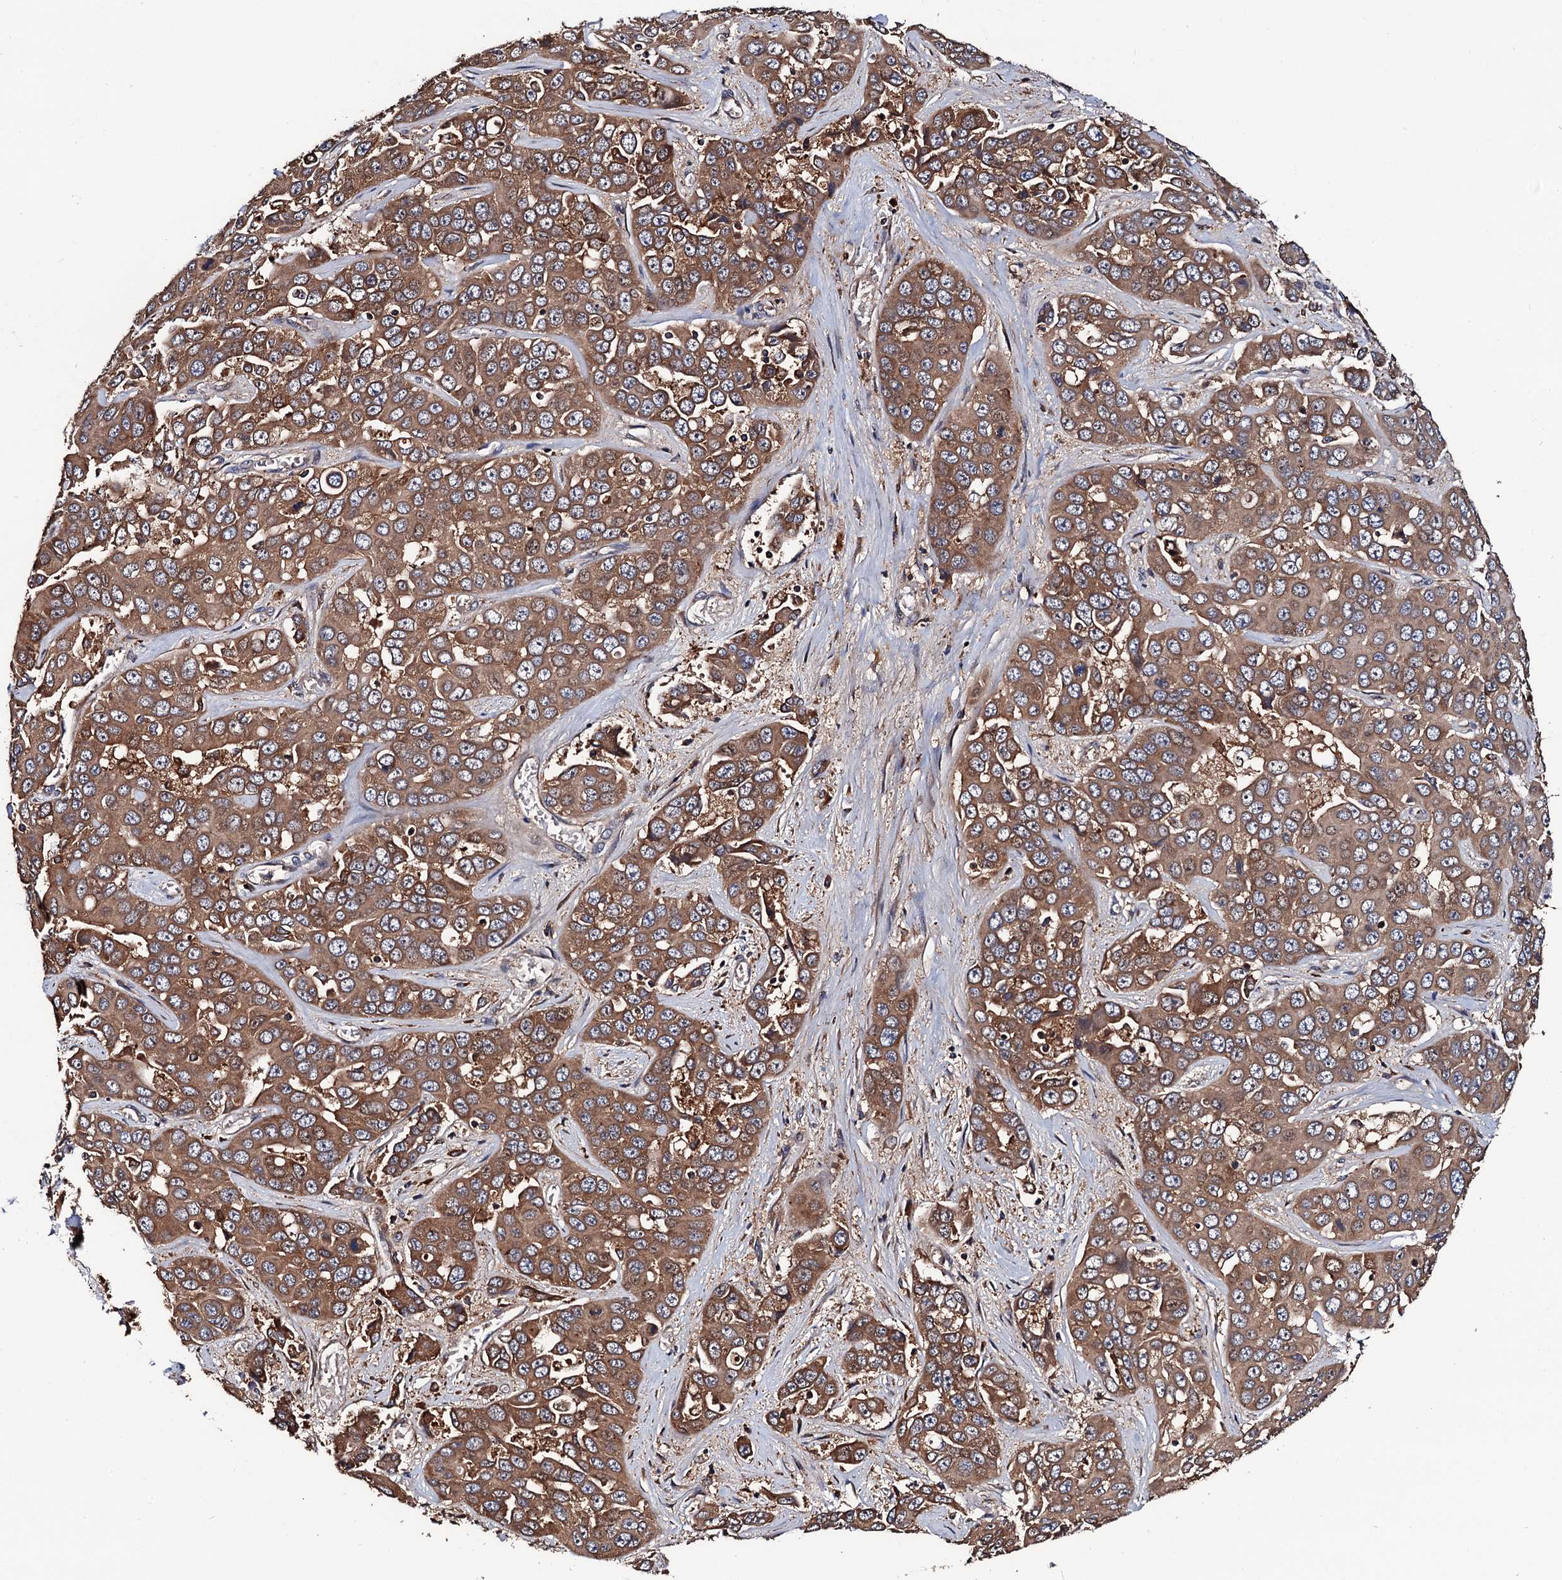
{"staining": {"intensity": "moderate", "quantity": ">75%", "location": "cytoplasmic/membranous"}, "tissue": "liver cancer", "cell_type": "Tumor cells", "image_type": "cancer", "snomed": [{"axis": "morphology", "description": "Cholangiocarcinoma"}, {"axis": "topography", "description": "Liver"}], "caption": "Protein expression analysis of liver cancer (cholangiocarcinoma) displays moderate cytoplasmic/membranous staining in about >75% of tumor cells. The staining was performed using DAB (3,3'-diaminobenzidine), with brown indicating positive protein expression. Nuclei are stained blue with hematoxylin.", "gene": "RGS11", "patient": {"sex": "female", "age": 52}}